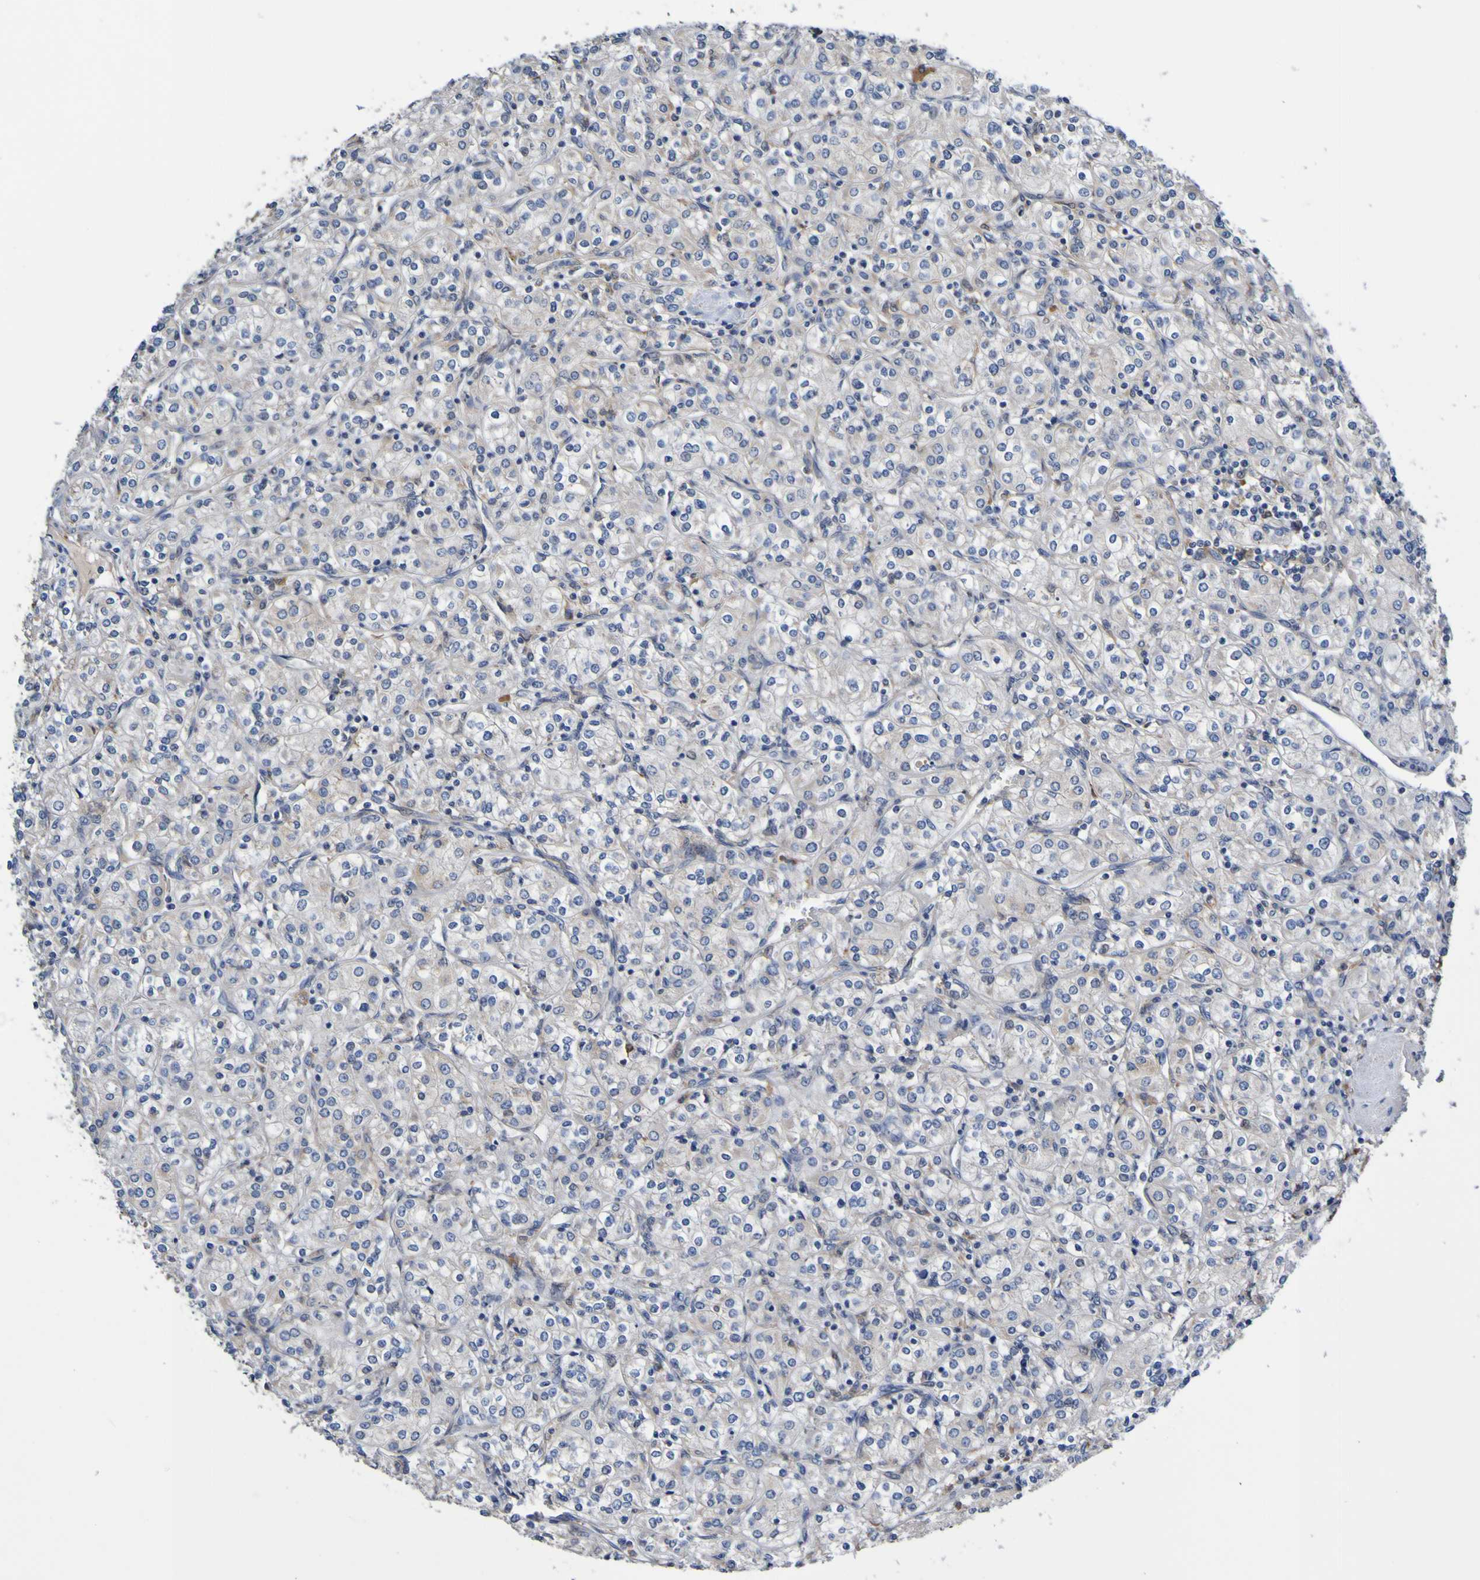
{"staining": {"intensity": "weak", "quantity": ">75%", "location": "cytoplasmic/membranous"}, "tissue": "renal cancer", "cell_type": "Tumor cells", "image_type": "cancer", "snomed": [{"axis": "morphology", "description": "Adenocarcinoma, NOS"}, {"axis": "topography", "description": "Kidney"}], "caption": "Renal cancer stained with a brown dye demonstrates weak cytoplasmic/membranous positive expression in about >75% of tumor cells.", "gene": "METAP2", "patient": {"sex": "male", "age": 77}}